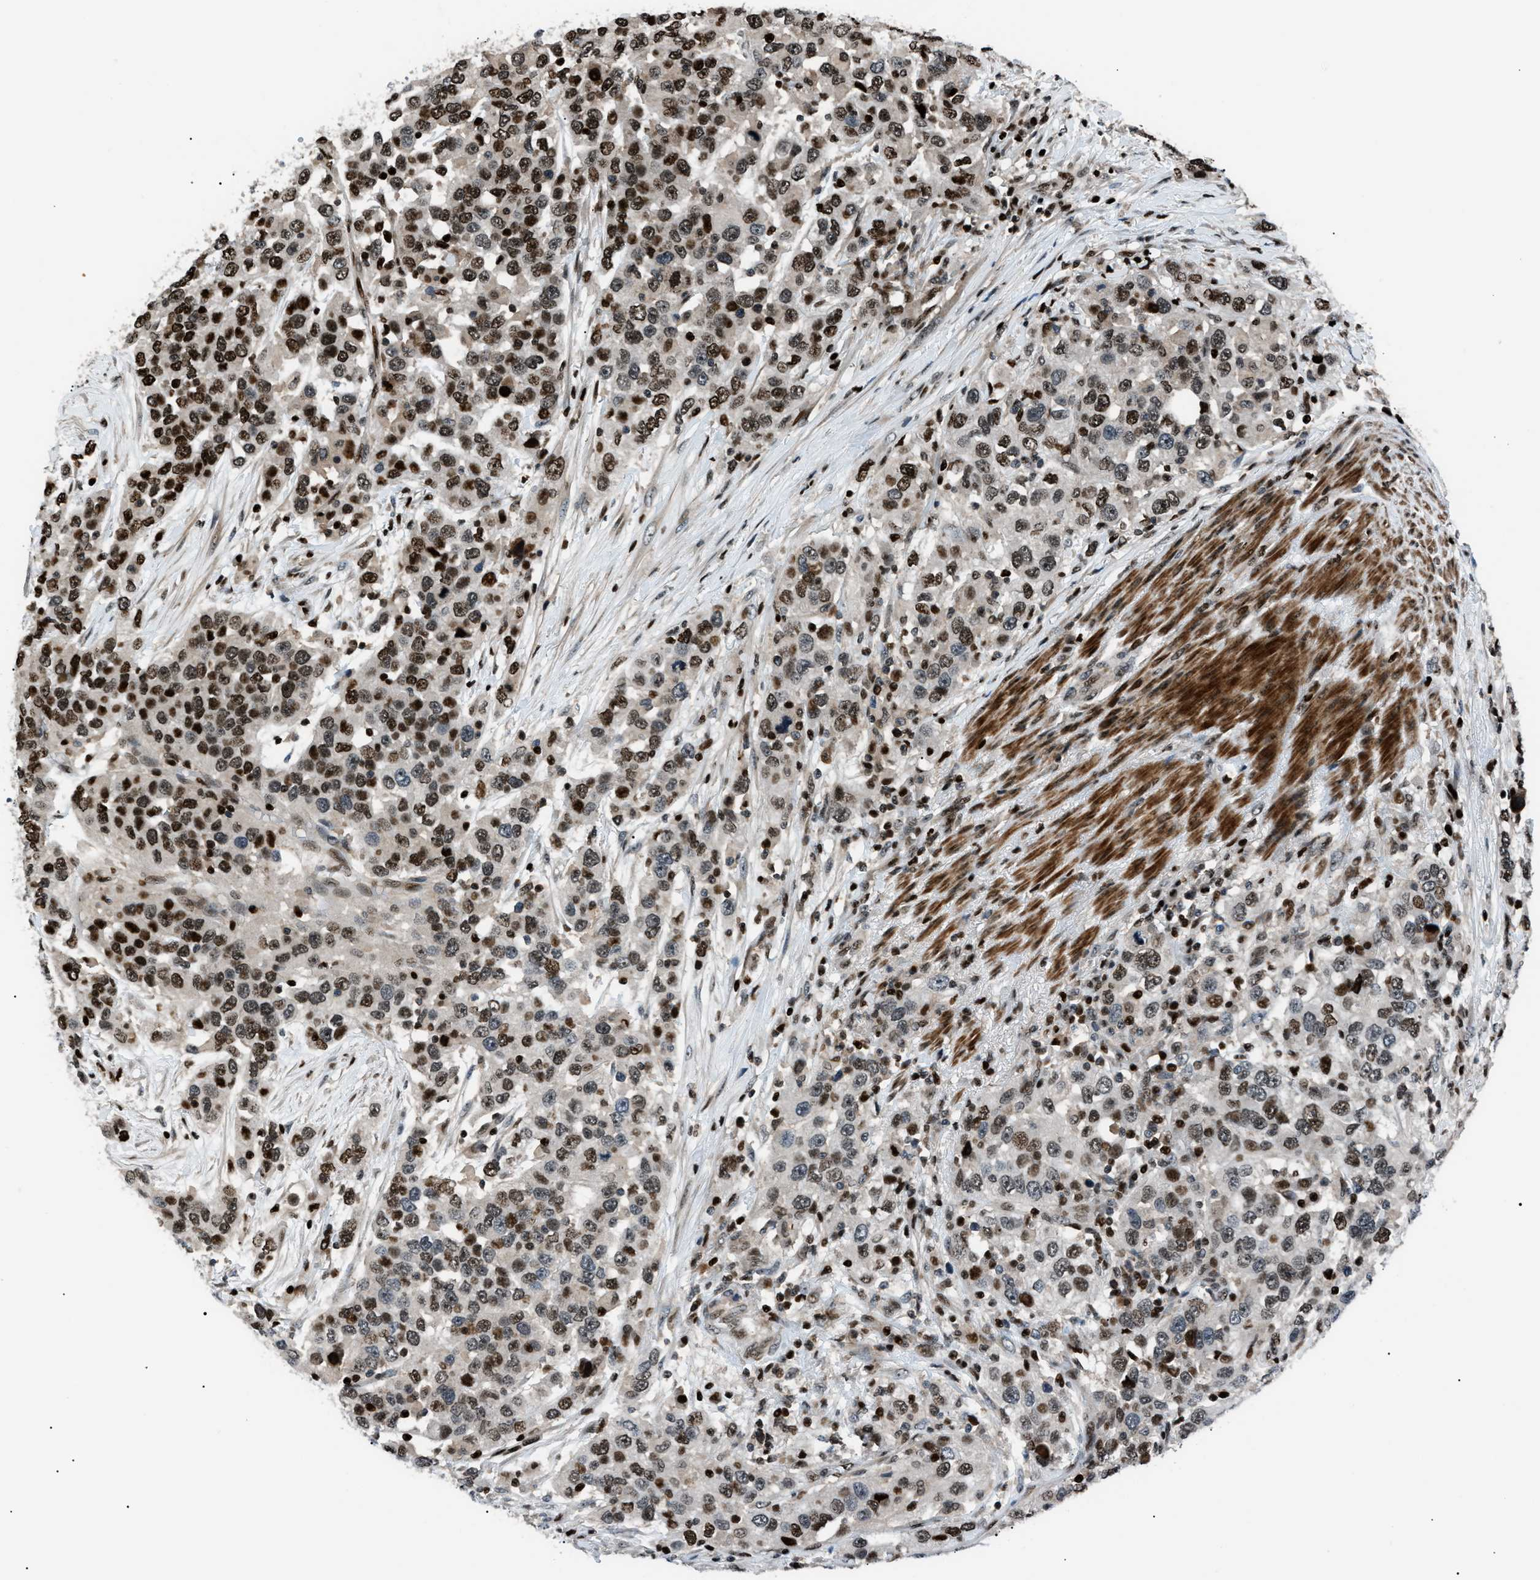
{"staining": {"intensity": "moderate", "quantity": ">75%", "location": "nuclear"}, "tissue": "urothelial cancer", "cell_type": "Tumor cells", "image_type": "cancer", "snomed": [{"axis": "morphology", "description": "Urothelial carcinoma, High grade"}, {"axis": "topography", "description": "Urinary bladder"}], "caption": "Approximately >75% of tumor cells in urothelial cancer reveal moderate nuclear protein positivity as visualized by brown immunohistochemical staining.", "gene": "PRKX", "patient": {"sex": "female", "age": 80}}